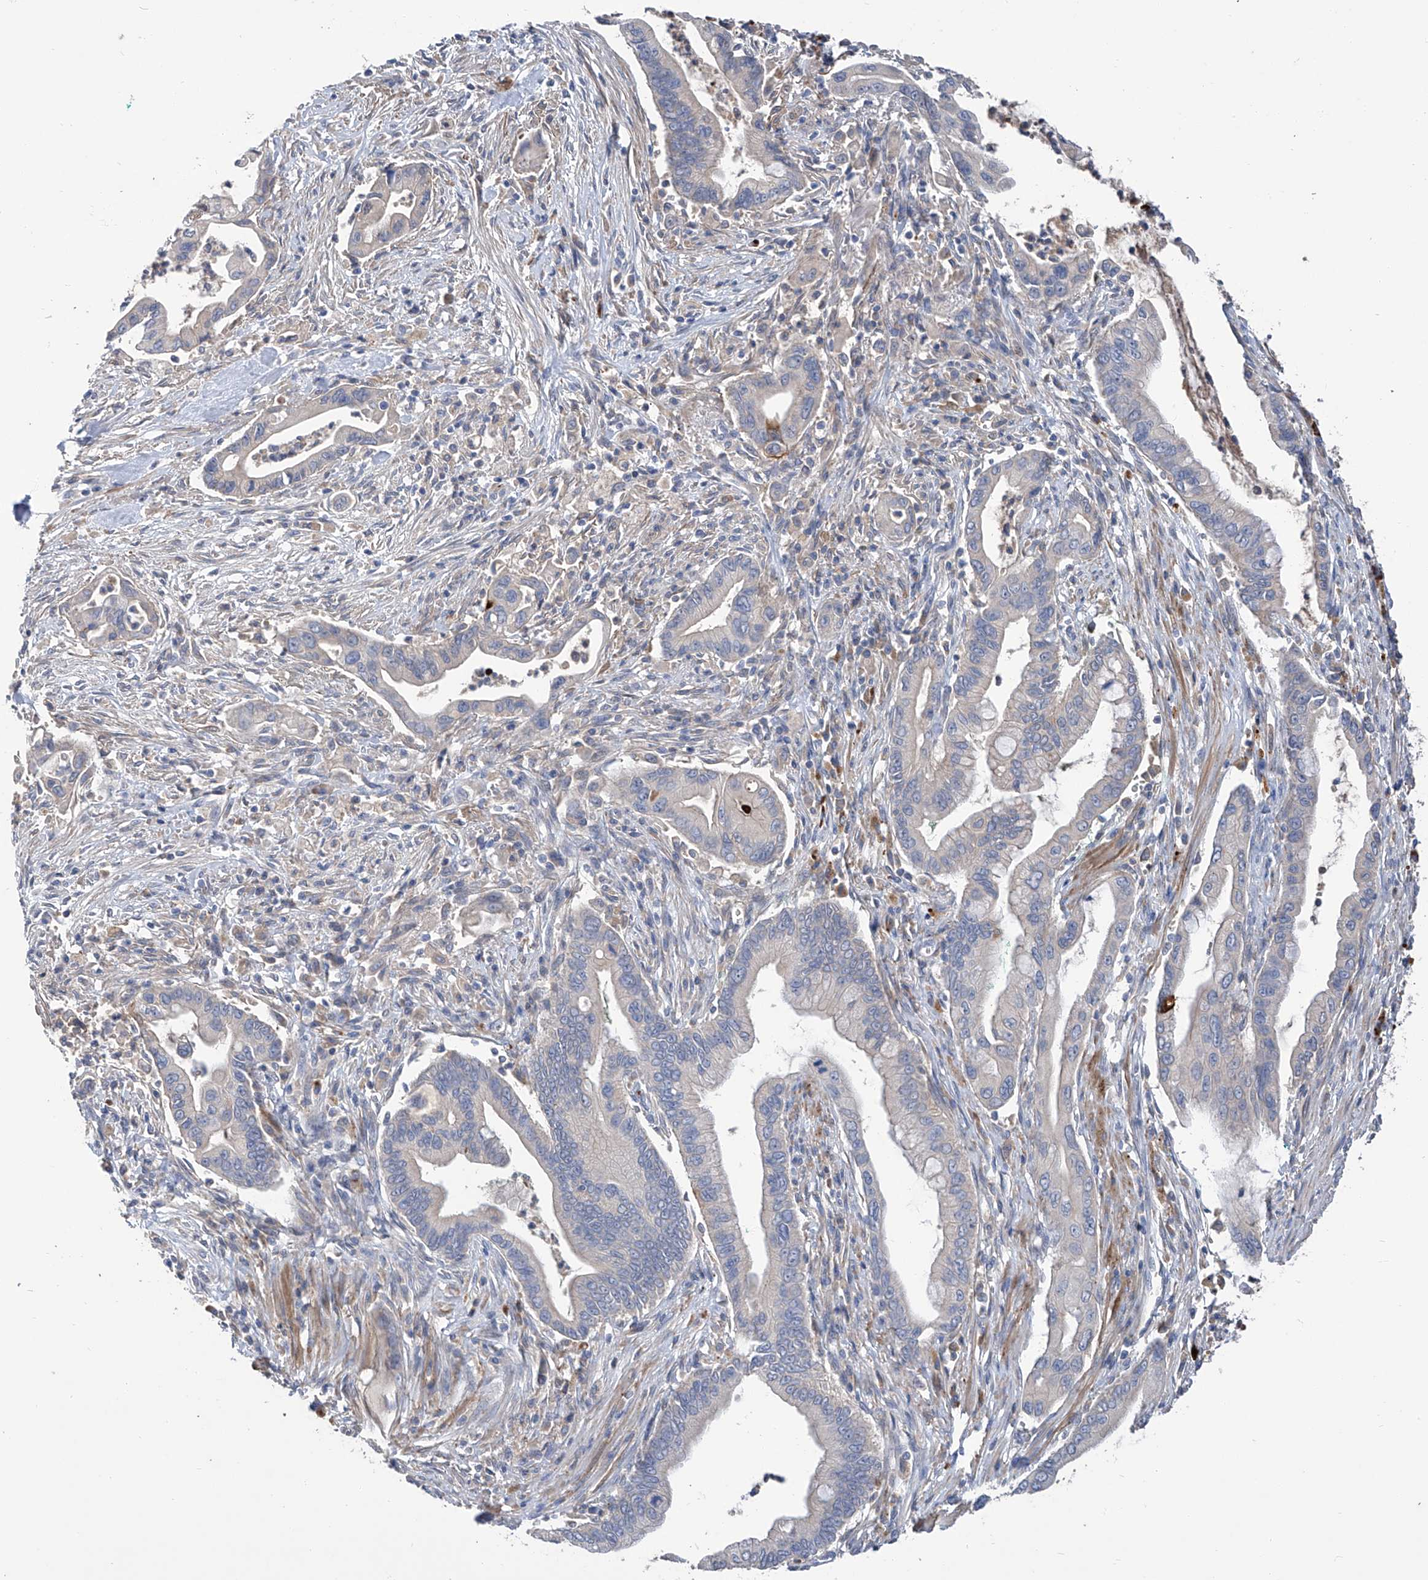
{"staining": {"intensity": "negative", "quantity": "none", "location": "none"}, "tissue": "pancreatic cancer", "cell_type": "Tumor cells", "image_type": "cancer", "snomed": [{"axis": "morphology", "description": "Adenocarcinoma, NOS"}, {"axis": "topography", "description": "Pancreas"}], "caption": "A high-resolution image shows immunohistochemistry staining of pancreatic cancer (adenocarcinoma), which reveals no significant expression in tumor cells.", "gene": "GPT", "patient": {"sex": "male", "age": 78}}